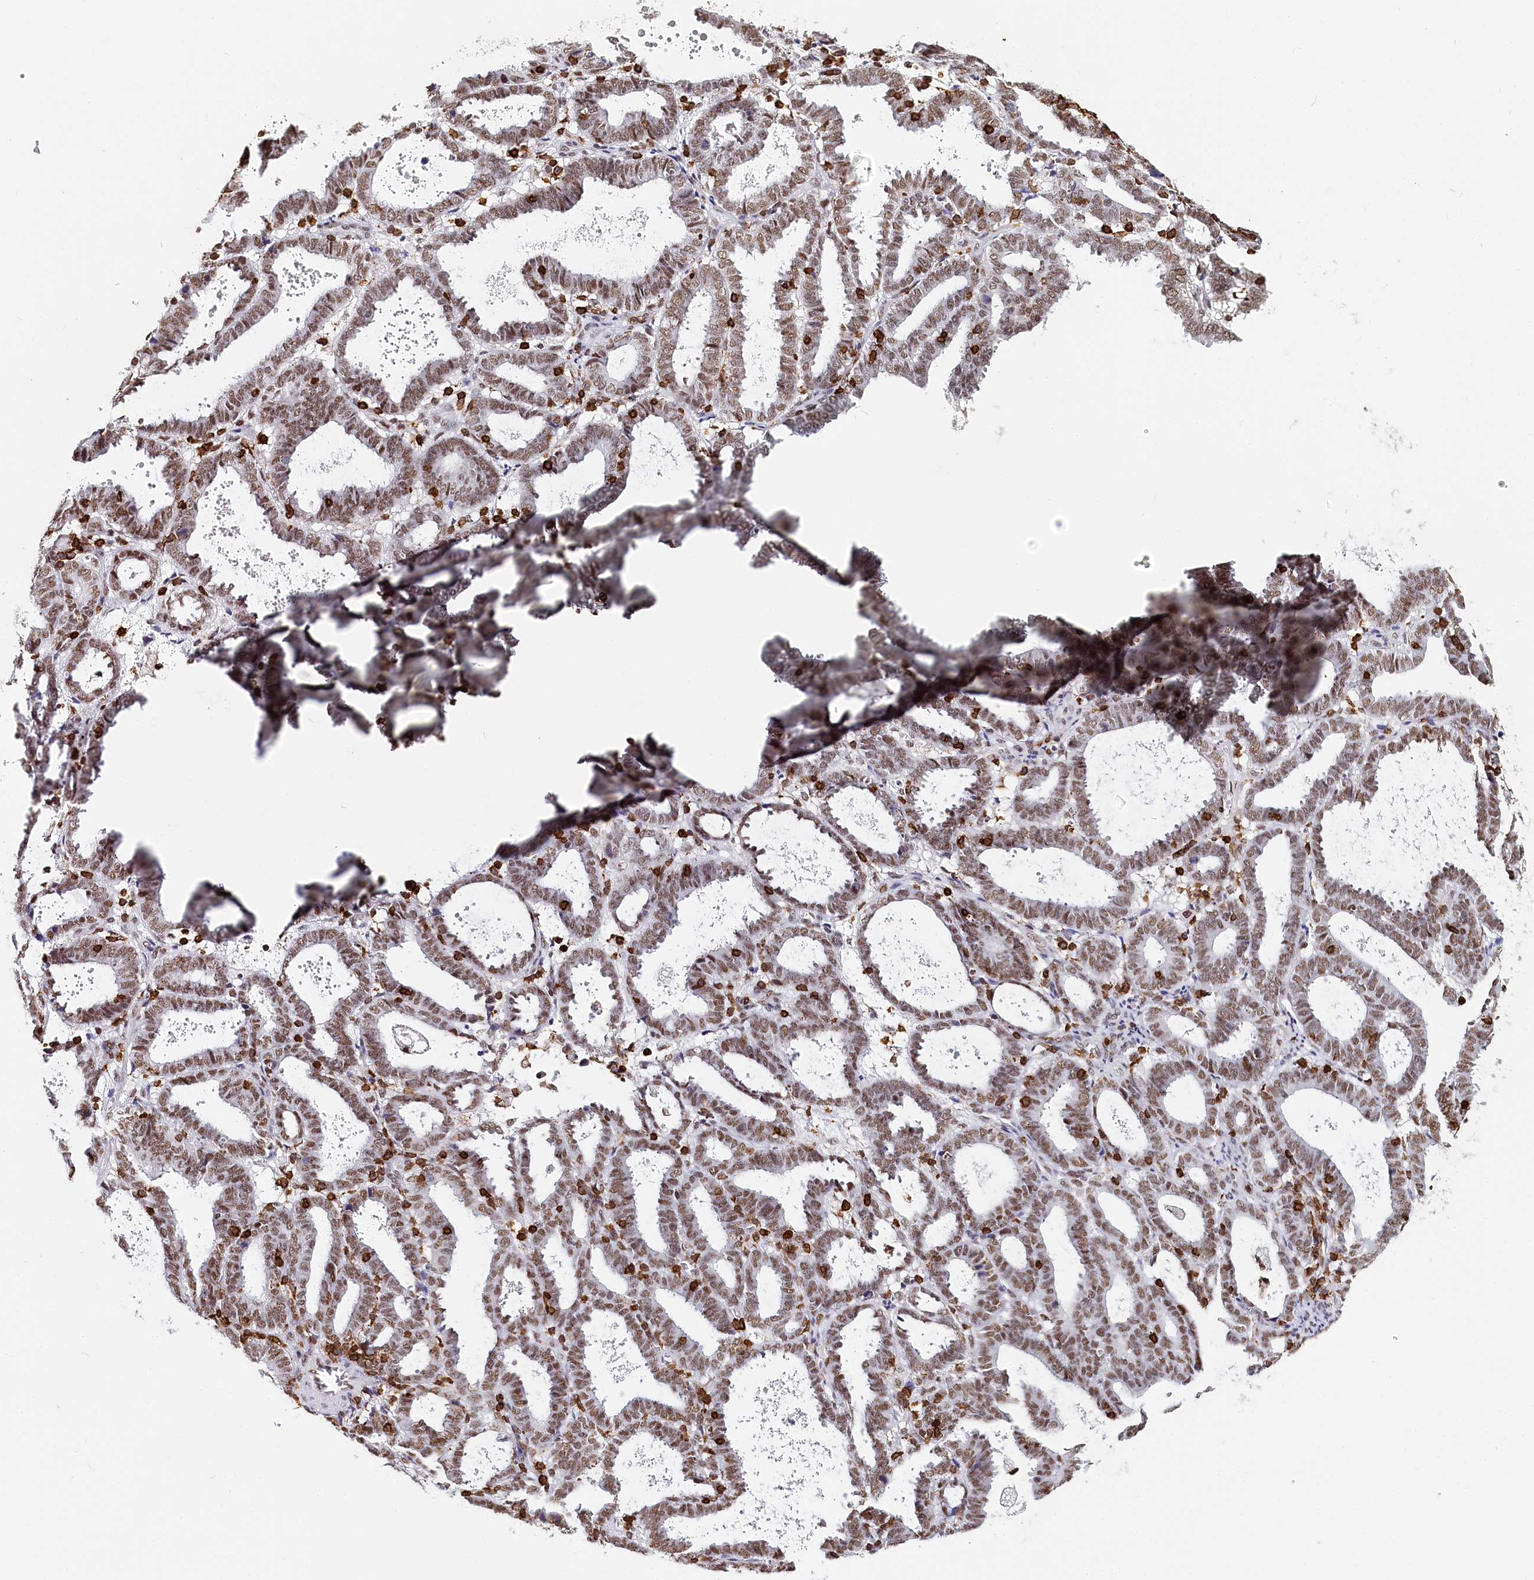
{"staining": {"intensity": "moderate", "quantity": ">75%", "location": "nuclear"}, "tissue": "endometrial cancer", "cell_type": "Tumor cells", "image_type": "cancer", "snomed": [{"axis": "morphology", "description": "Adenocarcinoma, NOS"}, {"axis": "topography", "description": "Uterus"}], "caption": "Human adenocarcinoma (endometrial) stained for a protein (brown) shows moderate nuclear positive expression in approximately >75% of tumor cells.", "gene": "BARD1", "patient": {"sex": "female", "age": 83}}